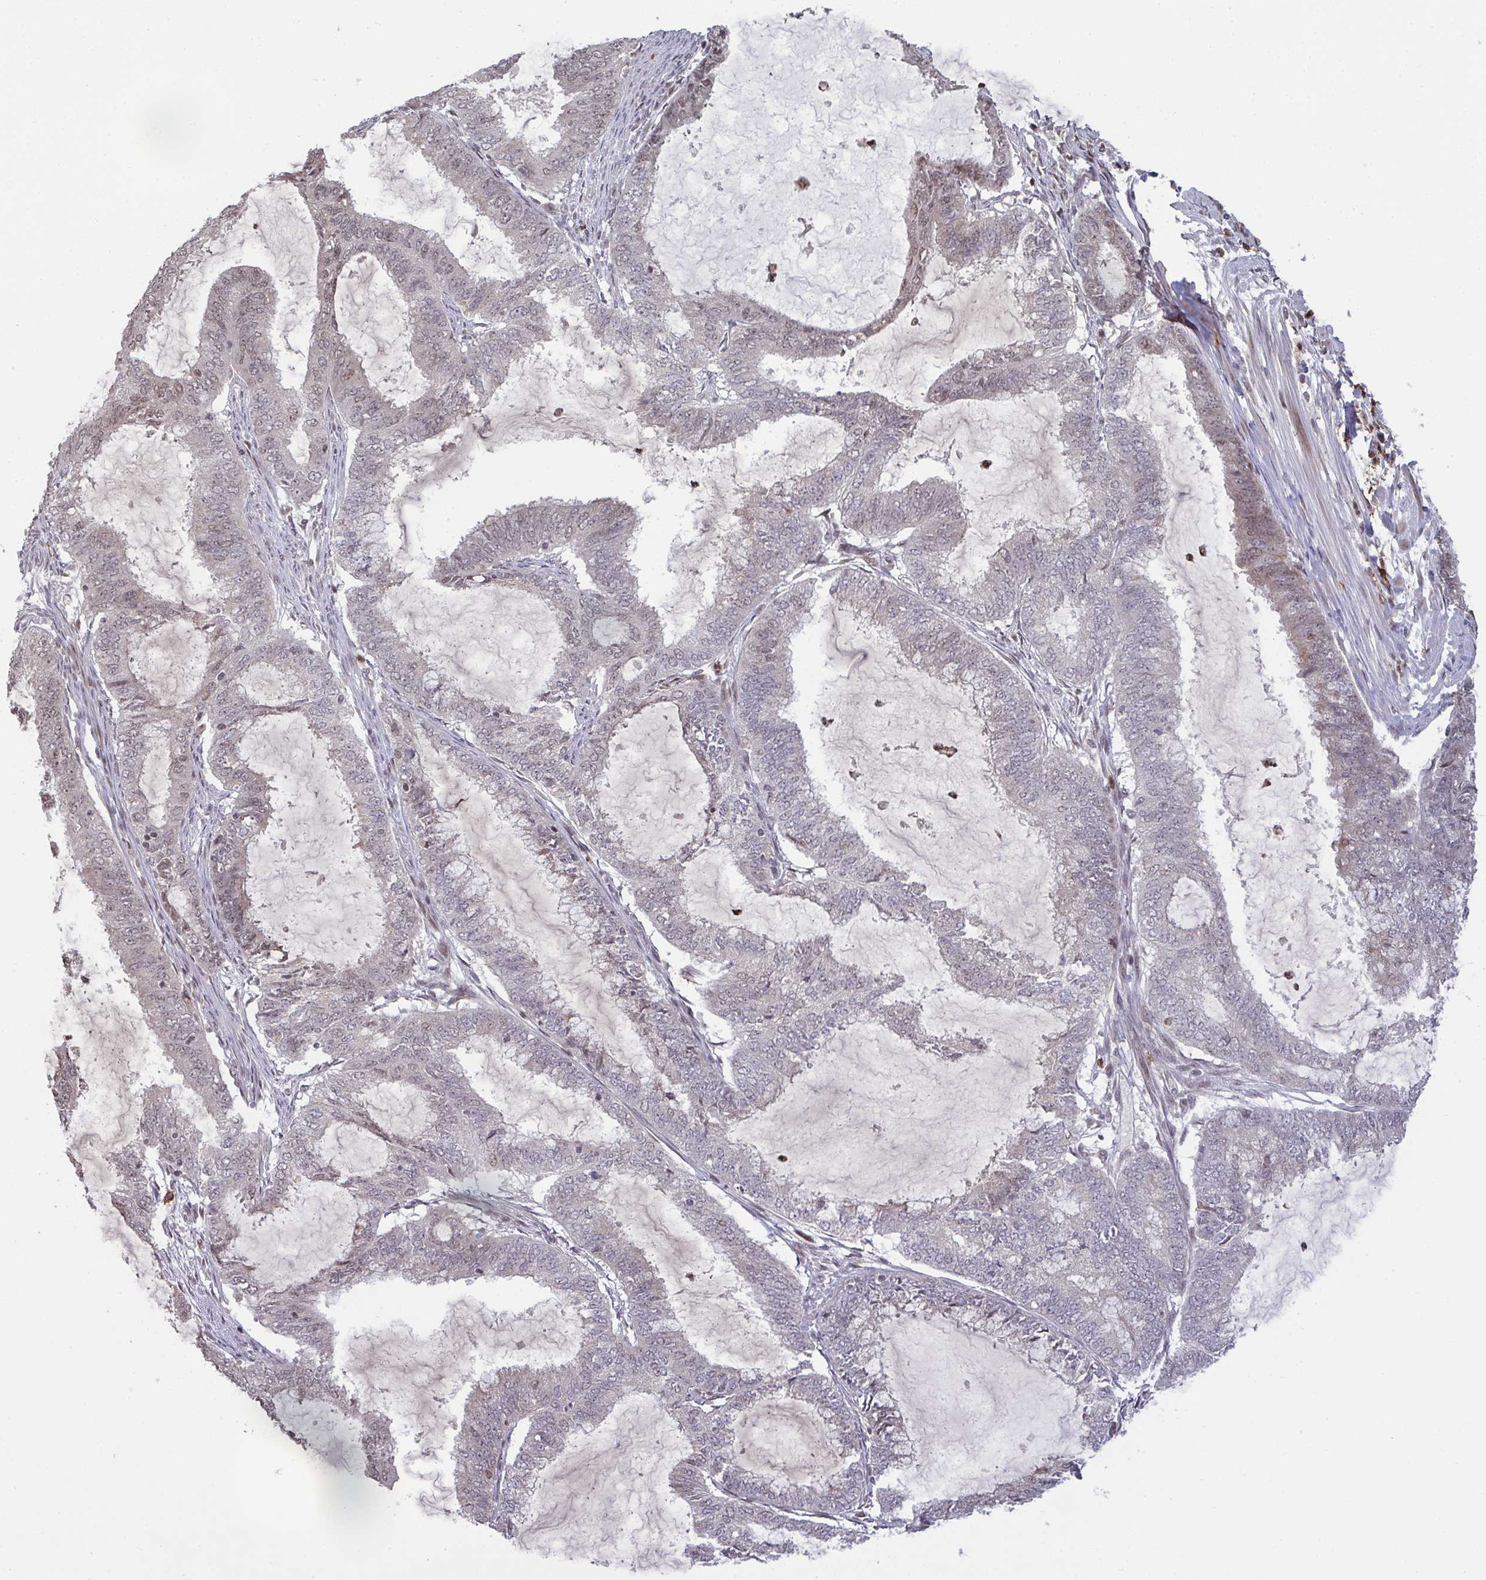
{"staining": {"intensity": "negative", "quantity": "none", "location": "none"}, "tissue": "endometrial cancer", "cell_type": "Tumor cells", "image_type": "cancer", "snomed": [{"axis": "morphology", "description": "Adenocarcinoma, NOS"}, {"axis": "topography", "description": "Endometrium"}], "caption": "This is a histopathology image of immunohistochemistry staining of endometrial adenocarcinoma, which shows no positivity in tumor cells. (DAB (3,3'-diaminobenzidine) immunohistochemistry with hematoxylin counter stain).", "gene": "UXT", "patient": {"sex": "female", "age": 51}}